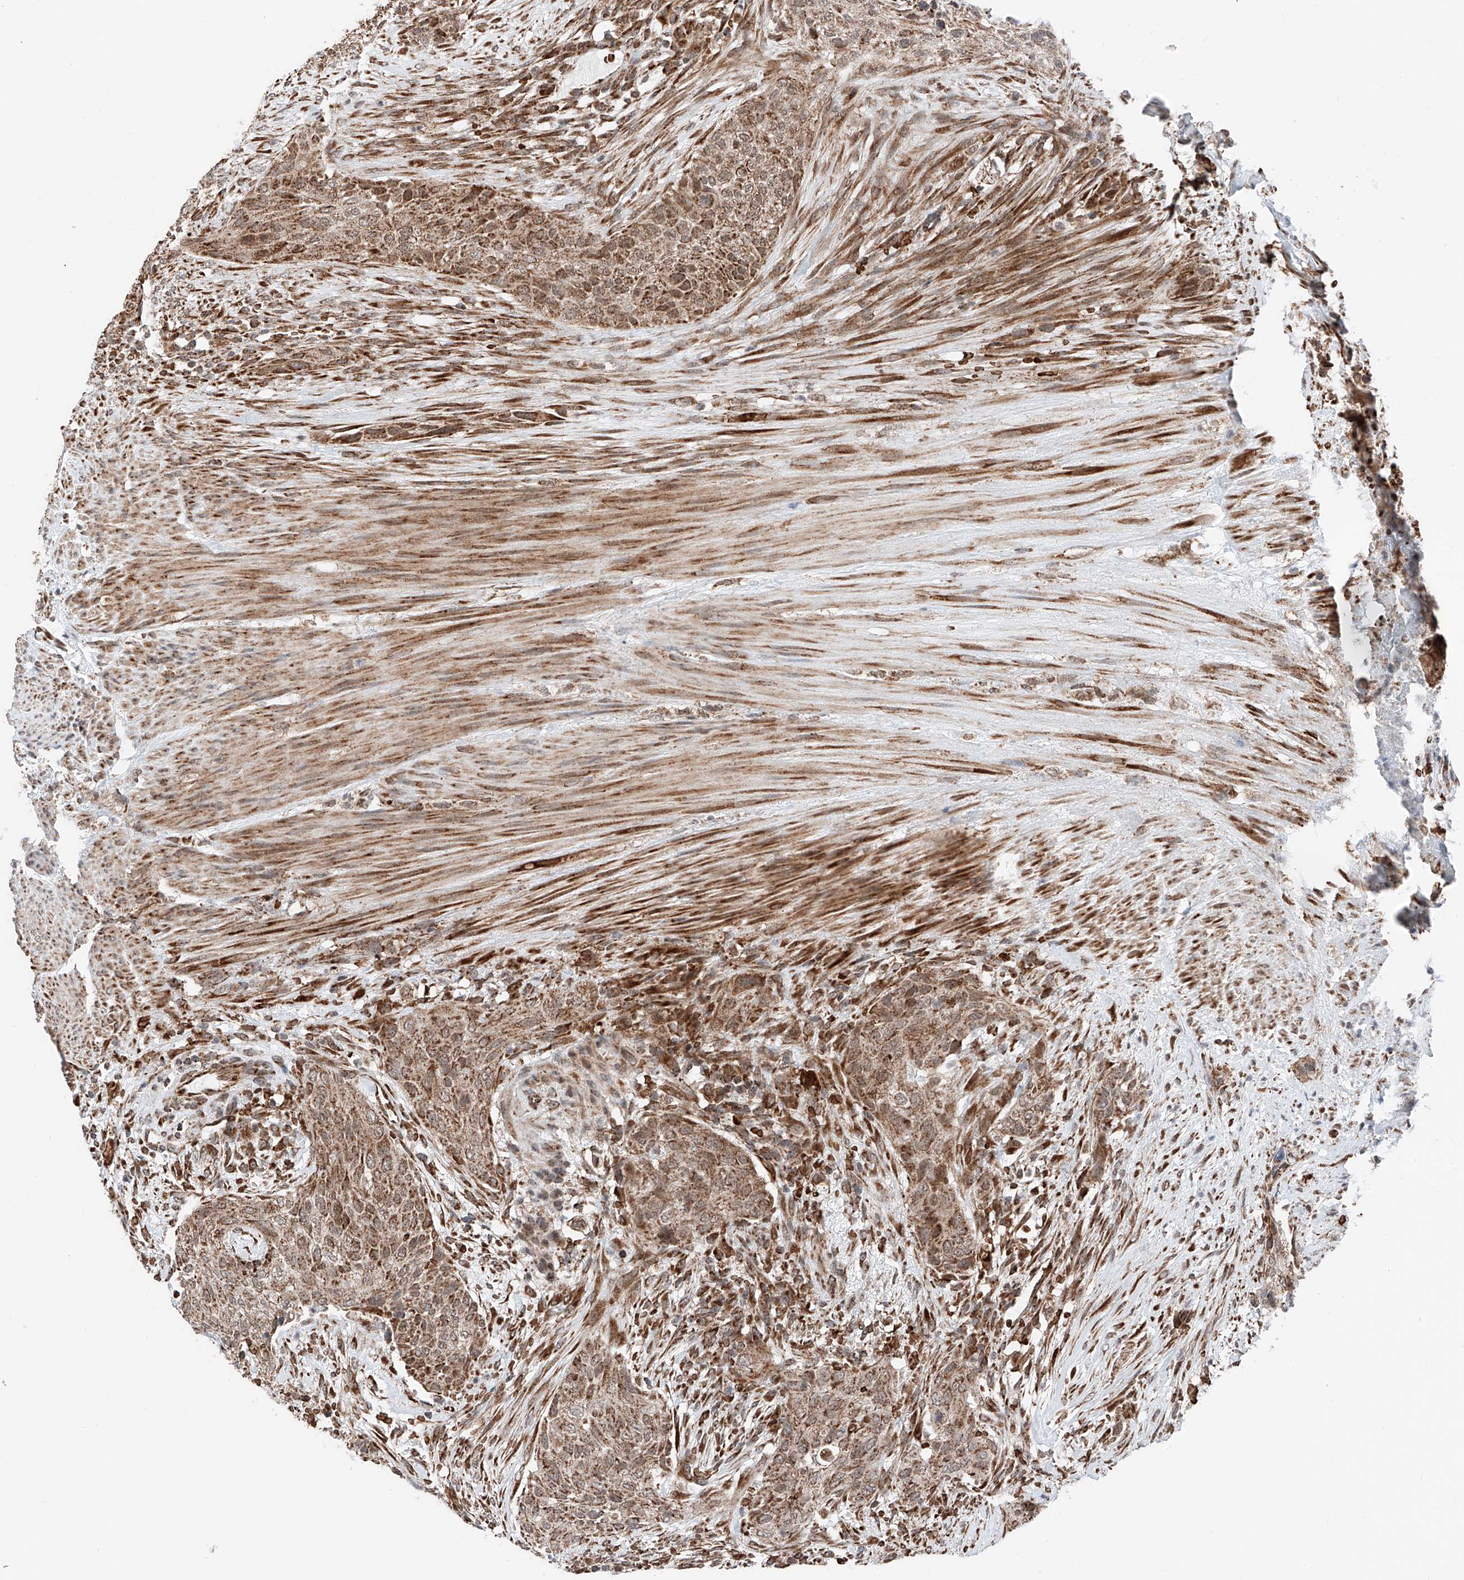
{"staining": {"intensity": "moderate", "quantity": ">75%", "location": "cytoplasmic/membranous"}, "tissue": "urothelial cancer", "cell_type": "Tumor cells", "image_type": "cancer", "snomed": [{"axis": "morphology", "description": "Urothelial carcinoma, High grade"}, {"axis": "topography", "description": "Urinary bladder"}], "caption": "IHC image of neoplastic tissue: urothelial cancer stained using immunohistochemistry reveals medium levels of moderate protein expression localized specifically in the cytoplasmic/membranous of tumor cells, appearing as a cytoplasmic/membranous brown color.", "gene": "ZSCAN29", "patient": {"sex": "male", "age": 35}}